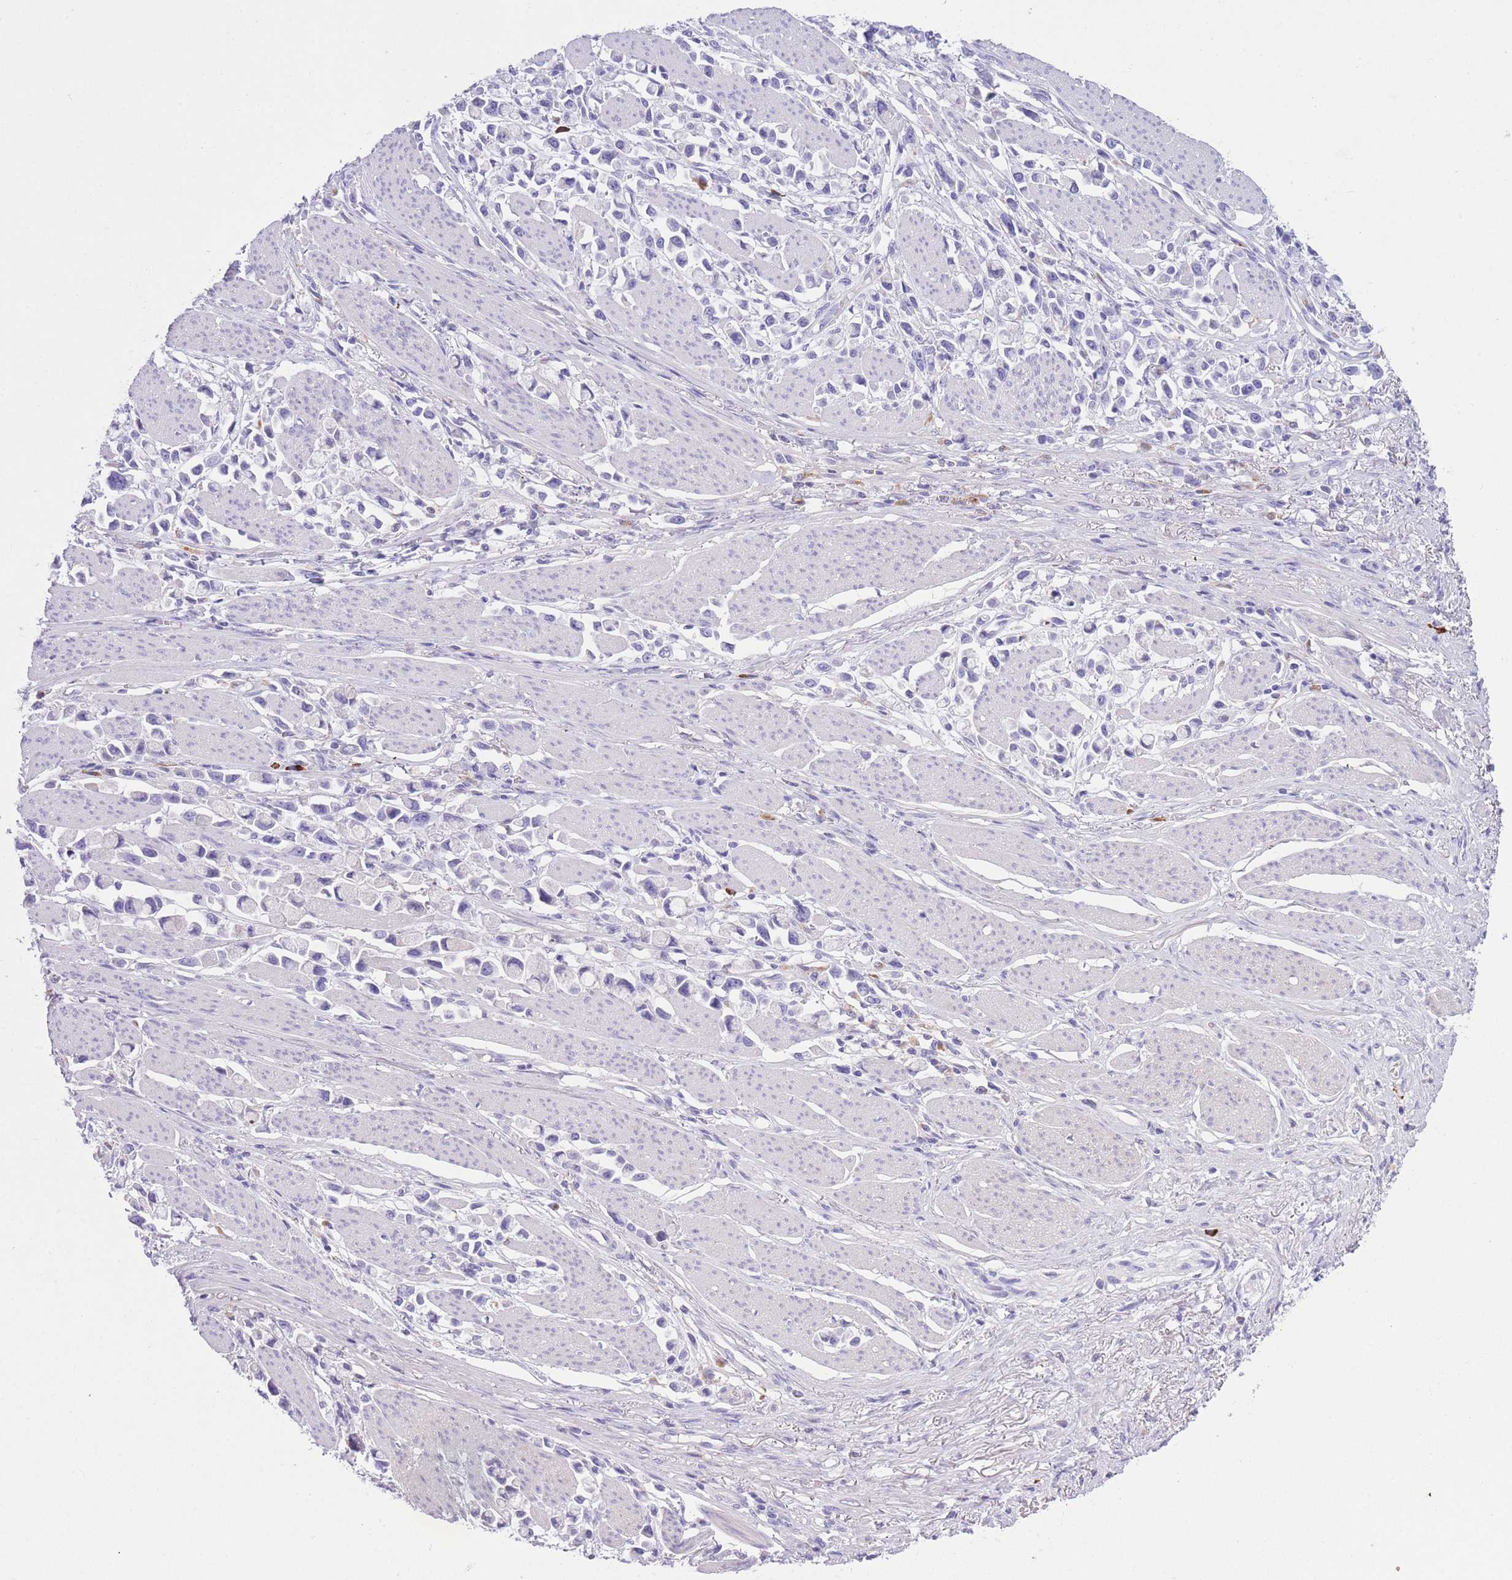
{"staining": {"intensity": "negative", "quantity": "none", "location": "none"}, "tissue": "stomach cancer", "cell_type": "Tumor cells", "image_type": "cancer", "snomed": [{"axis": "morphology", "description": "Adenocarcinoma, NOS"}, {"axis": "topography", "description": "Stomach"}], "caption": "The histopathology image shows no staining of tumor cells in stomach adenocarcinoma. (DAB (3,3'-diaminobenzidine) immunohistochemistry visualized using brightfield microscopy, high magnification).", "gene": "PLBD1", "patient": {"sex": "female", "age": 81}}